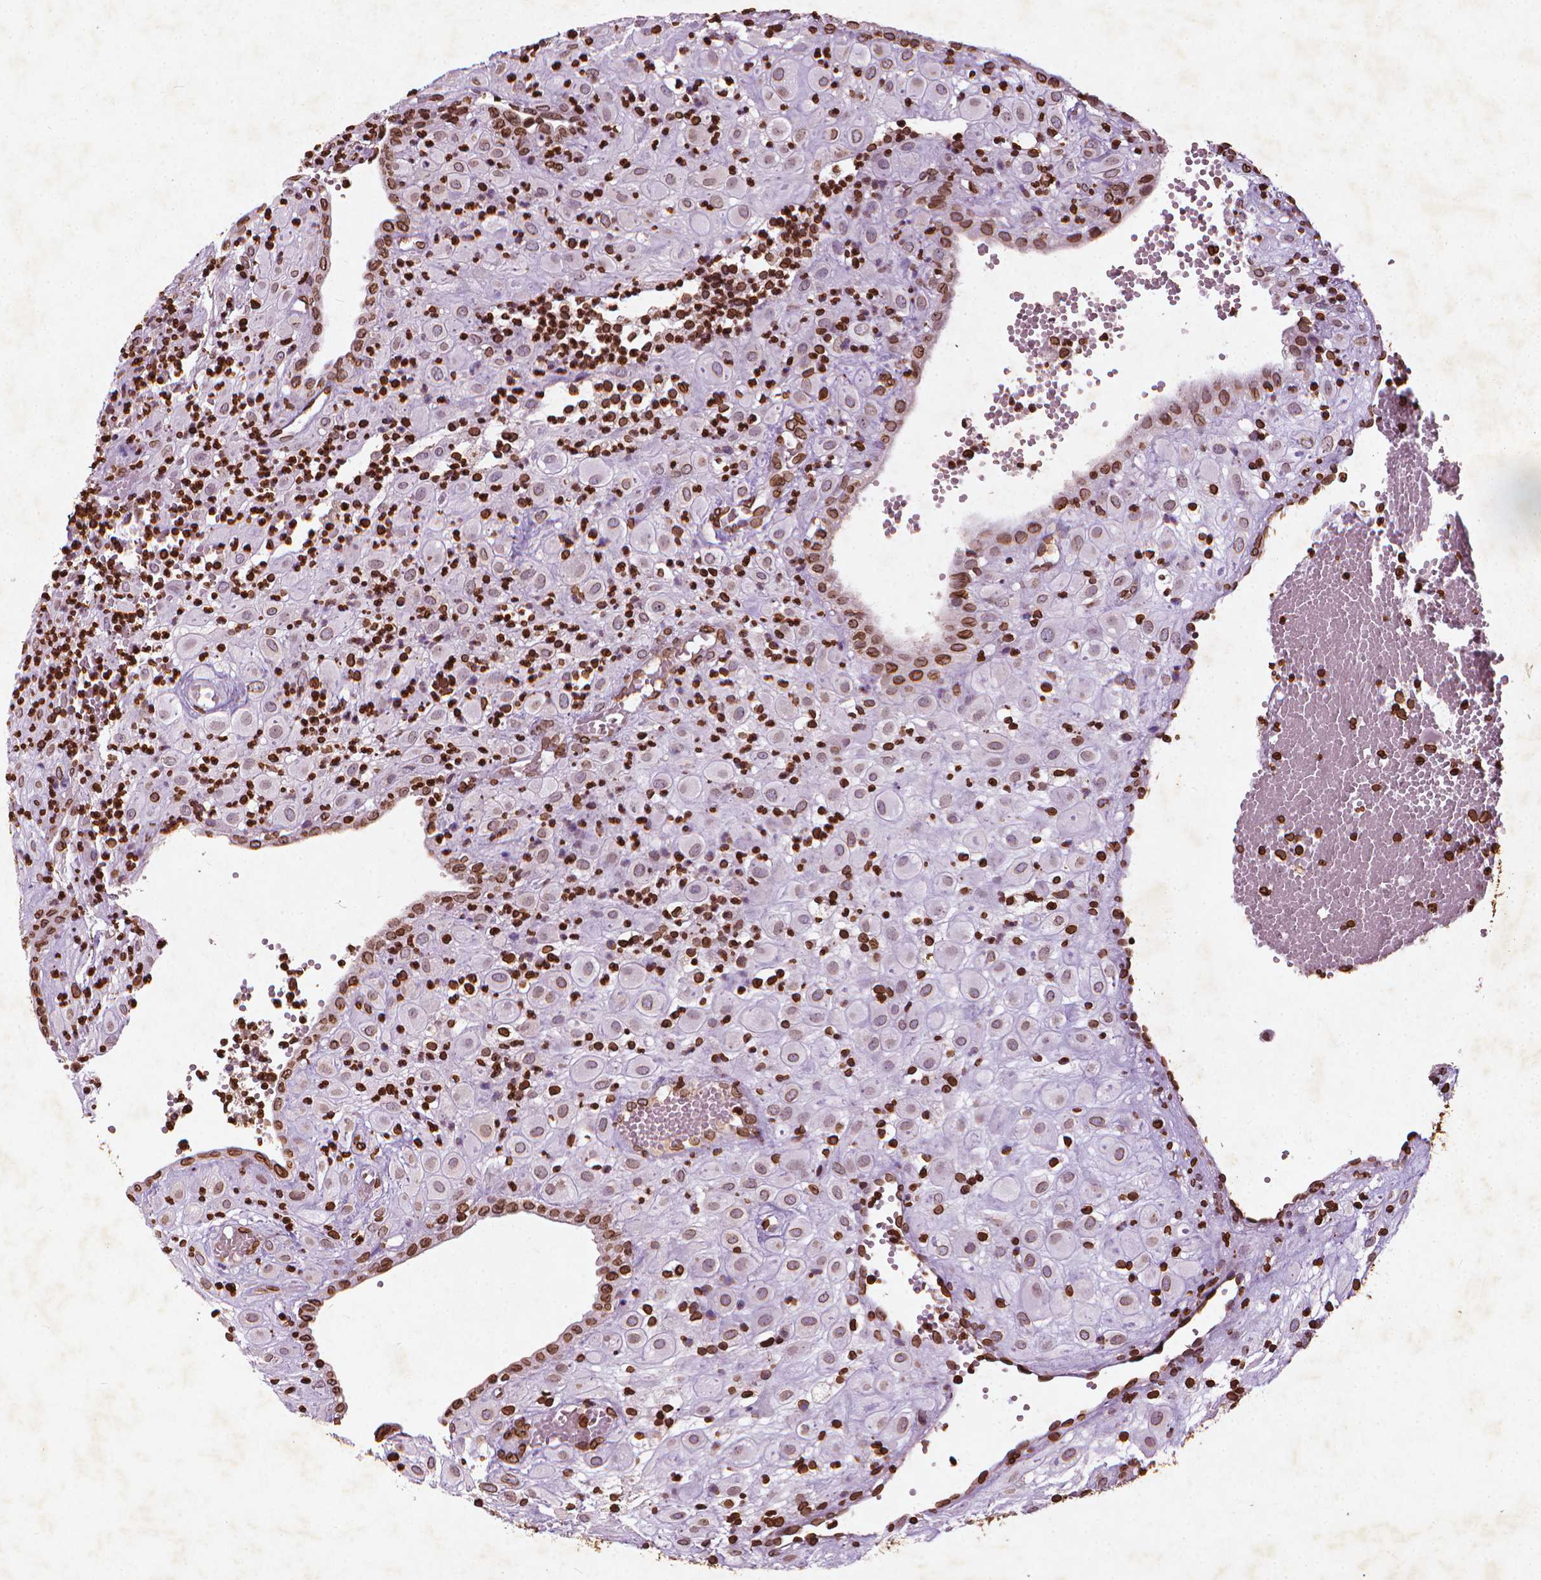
{"staining": {"intensity": "weak", "quantity": "25%-75%", "location": "cytoplasmic/membranous,nuclear"}, "tissue": "placenta", "cell_type": "Decidual cells", "image_type": "normal", "snomed": [{"axis": "morphology", "description": "Normal tissue, NOS"}, {"axis": "topography", "description": "Placenta"}], "caption": "Weak cytoplasmic/membranous,nuclear protein staining is appreciated in about 25%-75% of decidual cells in placenta.", "gene": "LMNB1", "patient": {"sex": "female", "age": 24}}